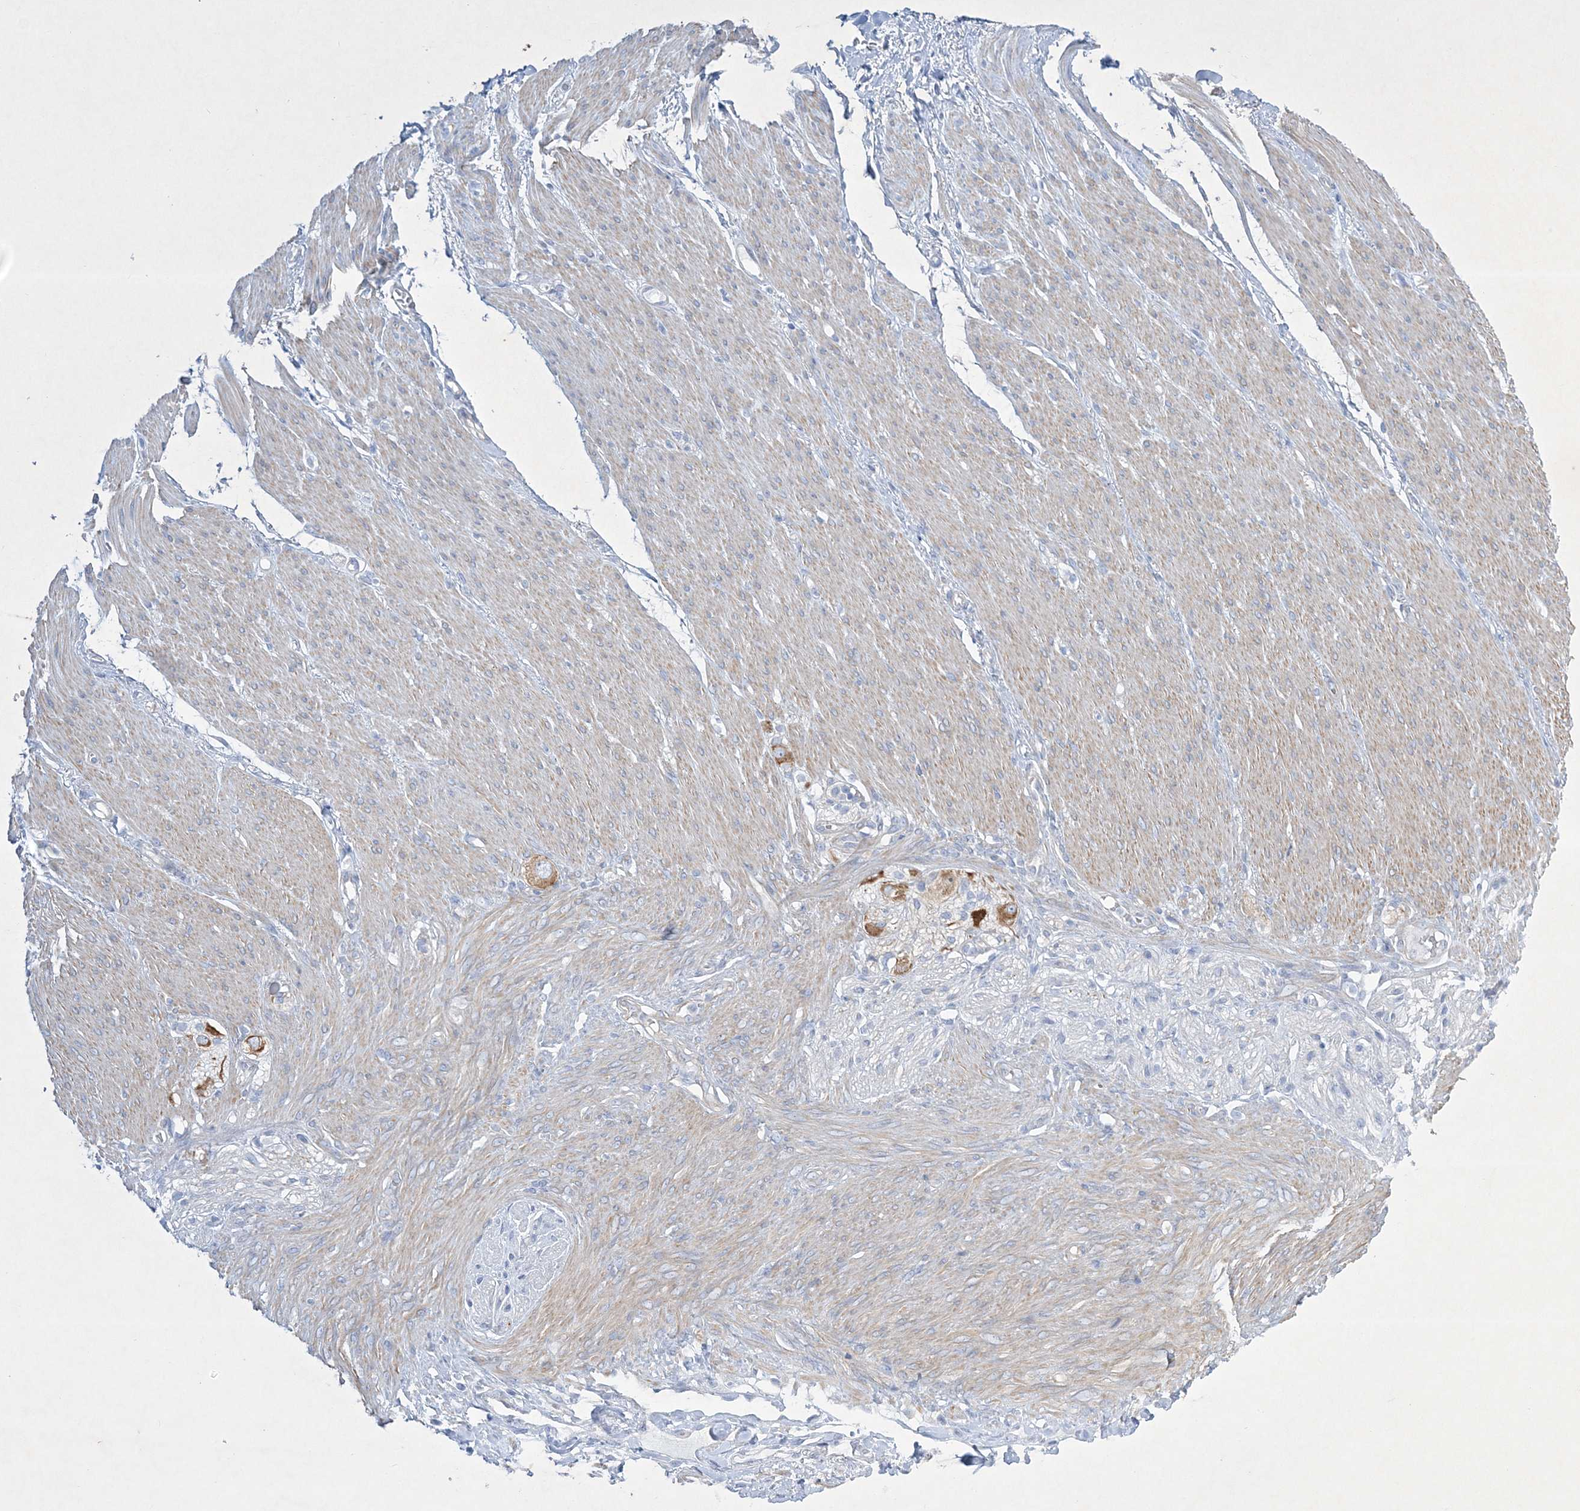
{"staining": {"intensity": "negative", "quantity": "none", "location": "none"}, "tissue": "adipose tissue", "cell_type": "Adipocytes", "image_type": "normal", "snomed": [{"axis": "morphology", "description": "Normal tissue, NOS"}, {"axis": "topography", "description": "Colon"}, {"axis": "topography", "description": "Peripheral nerve tissue"}], "caption": "IHC histopathology image of normal human adipose tissue stained for a protein (brown), which shows no positivity in adipocytes. The staining was performed using DAB (3,3'-diaminobenzidine) to visualize the protein expression in brown, while the nuclei were stained in blue with hematoxylin (Magnification: 20x).", "gene": "FARSB", "patient": {"sex": "female", "age": 61}}